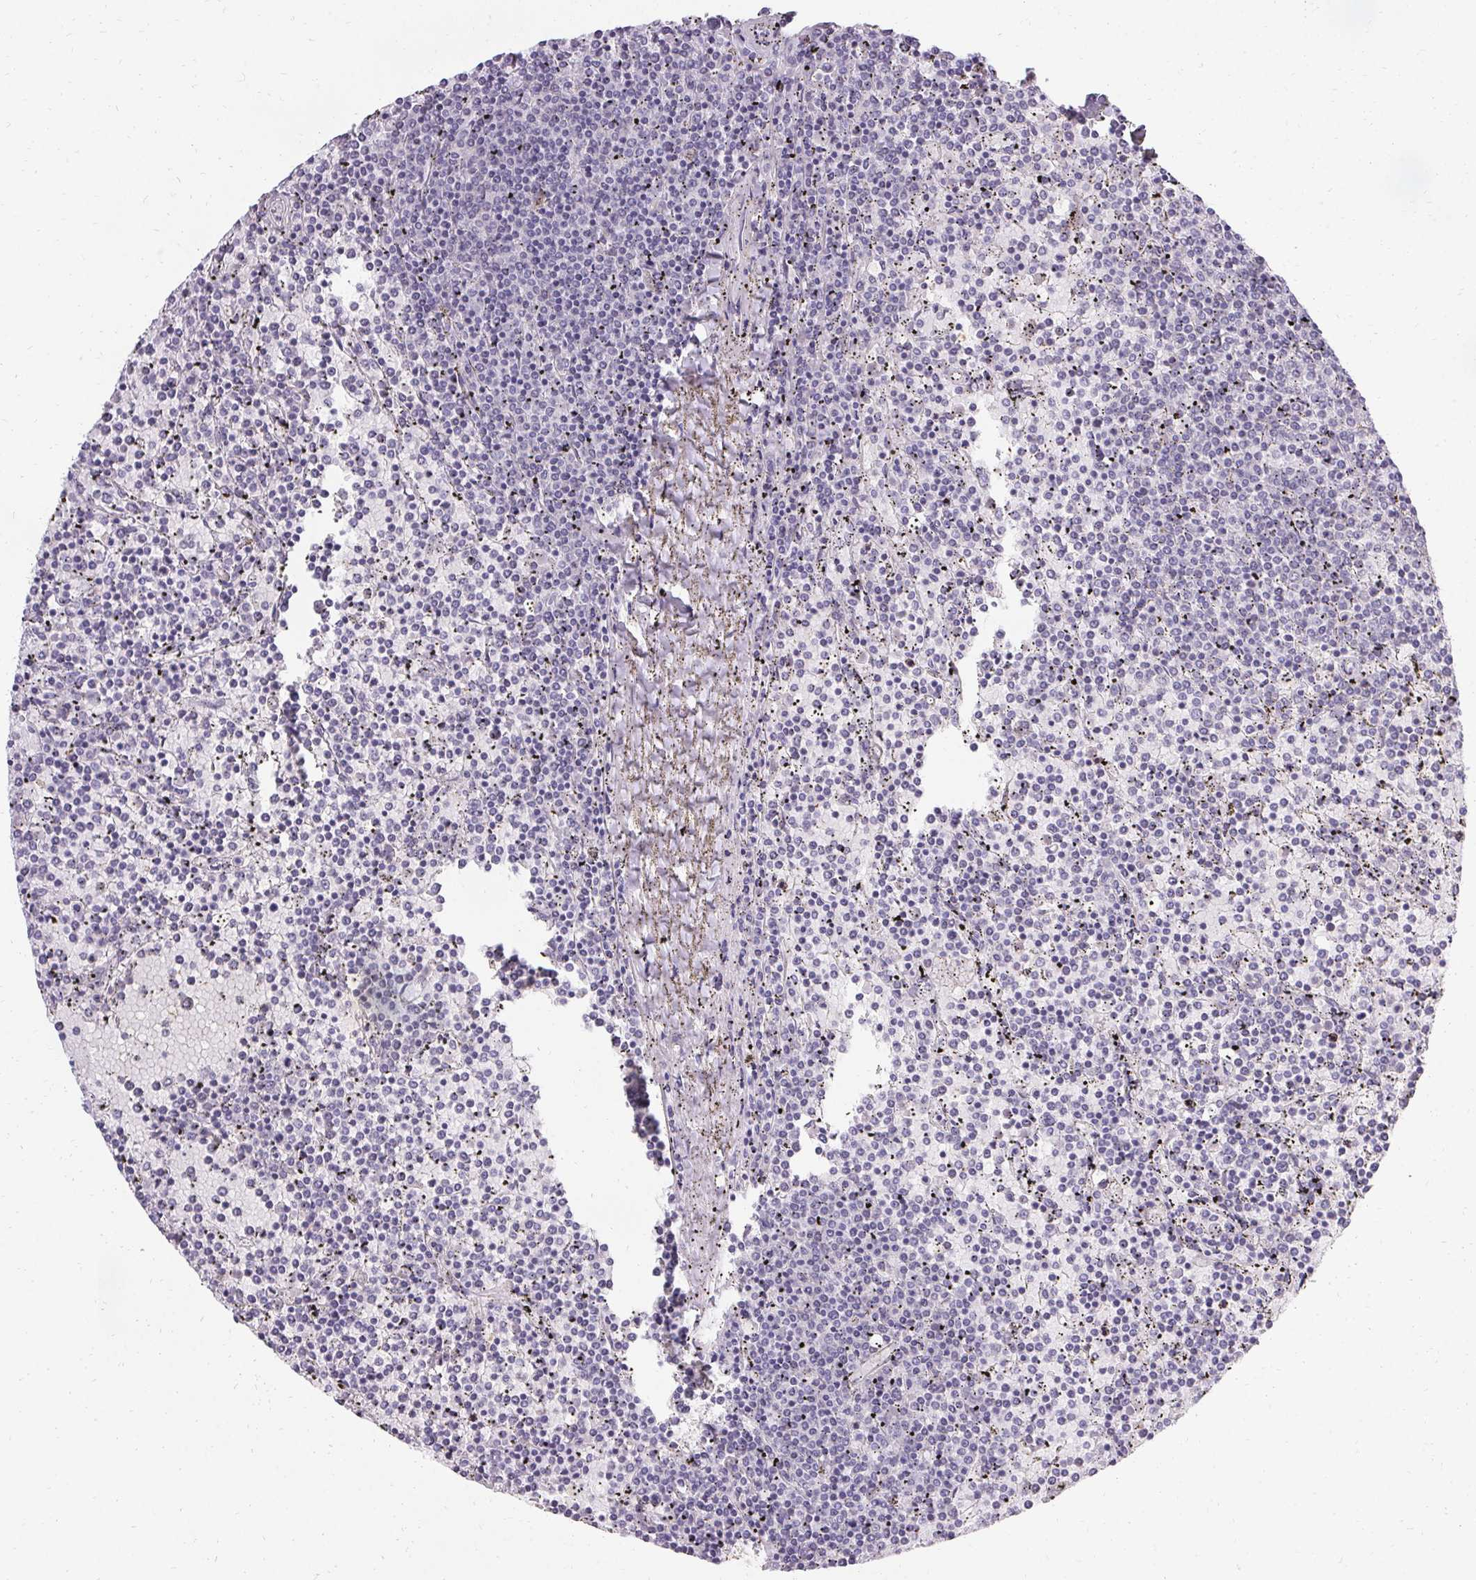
{"staining": {"intensity": "negative", "quantity": "none", "location": "none"}, "tissue": "lymphoma", "cell_type": "Tumor cells", "image_type": "cancer", "snomed": [{"axis": "morphology", "description": "Malignant lymphoma, non-Hodgkin's type, Low grade"}, {"axis": "topography", "description": "Spleen"}], "caption": "Immunohistochemistry photomicrograph of neoplastic tissue: human low-grade malignant lymphoma, non-Hodgkin's type stained with DAB displays no significant protein staining in tumor cells. Brightfield microscopy of immunohistochemistry (IHC) stained with DAB (3,3'-diaminobenzidine) (brown) and hematoxylin (blue), captured at high magnification.", "gene": "PMEL", "patient": {"sex": "female", "age": 77}}